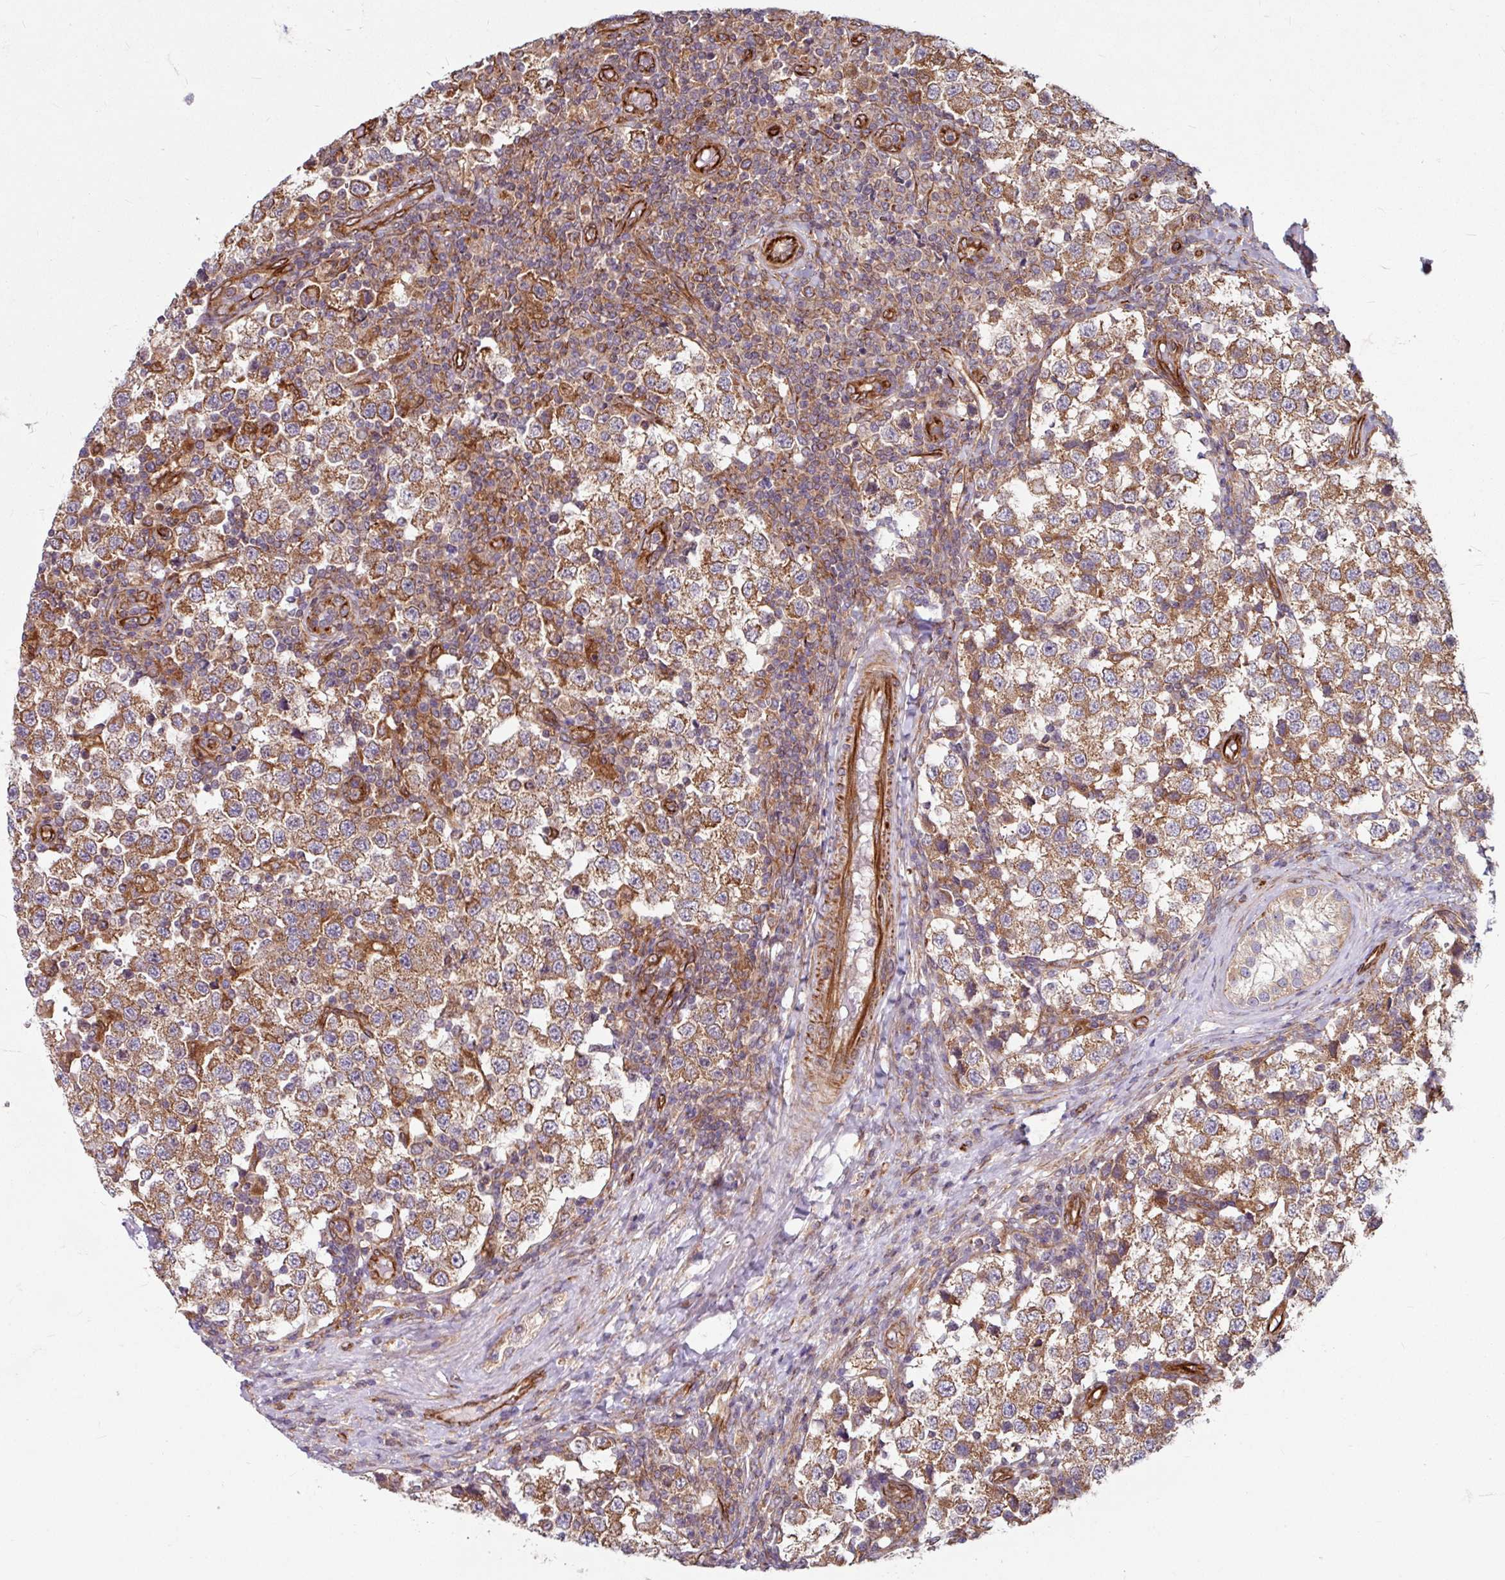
{"staining": {"intensity": "moderate", "quantity": ">75%", "location": "cytoplasmic/membranous"}, "tissue": "testis cancer", "cell_type": "Tumor cells", "image_type": "cancer", "snomed": [{"axis": "morphology", "description": "Seminoma, NOS"}, {"axis": "topography", "description": "Testis"}], "caption": "Immunohistochemical staining of testis cancer shows medium levels of moderate cytoplasmic/membranous protein staining in approximately >75% of tumor cells. (DAB IHC, brown staining for protein, blue staining for nuclei).", "gene": "DAAM2", "patient": {"sex": "male", "age": 34}}